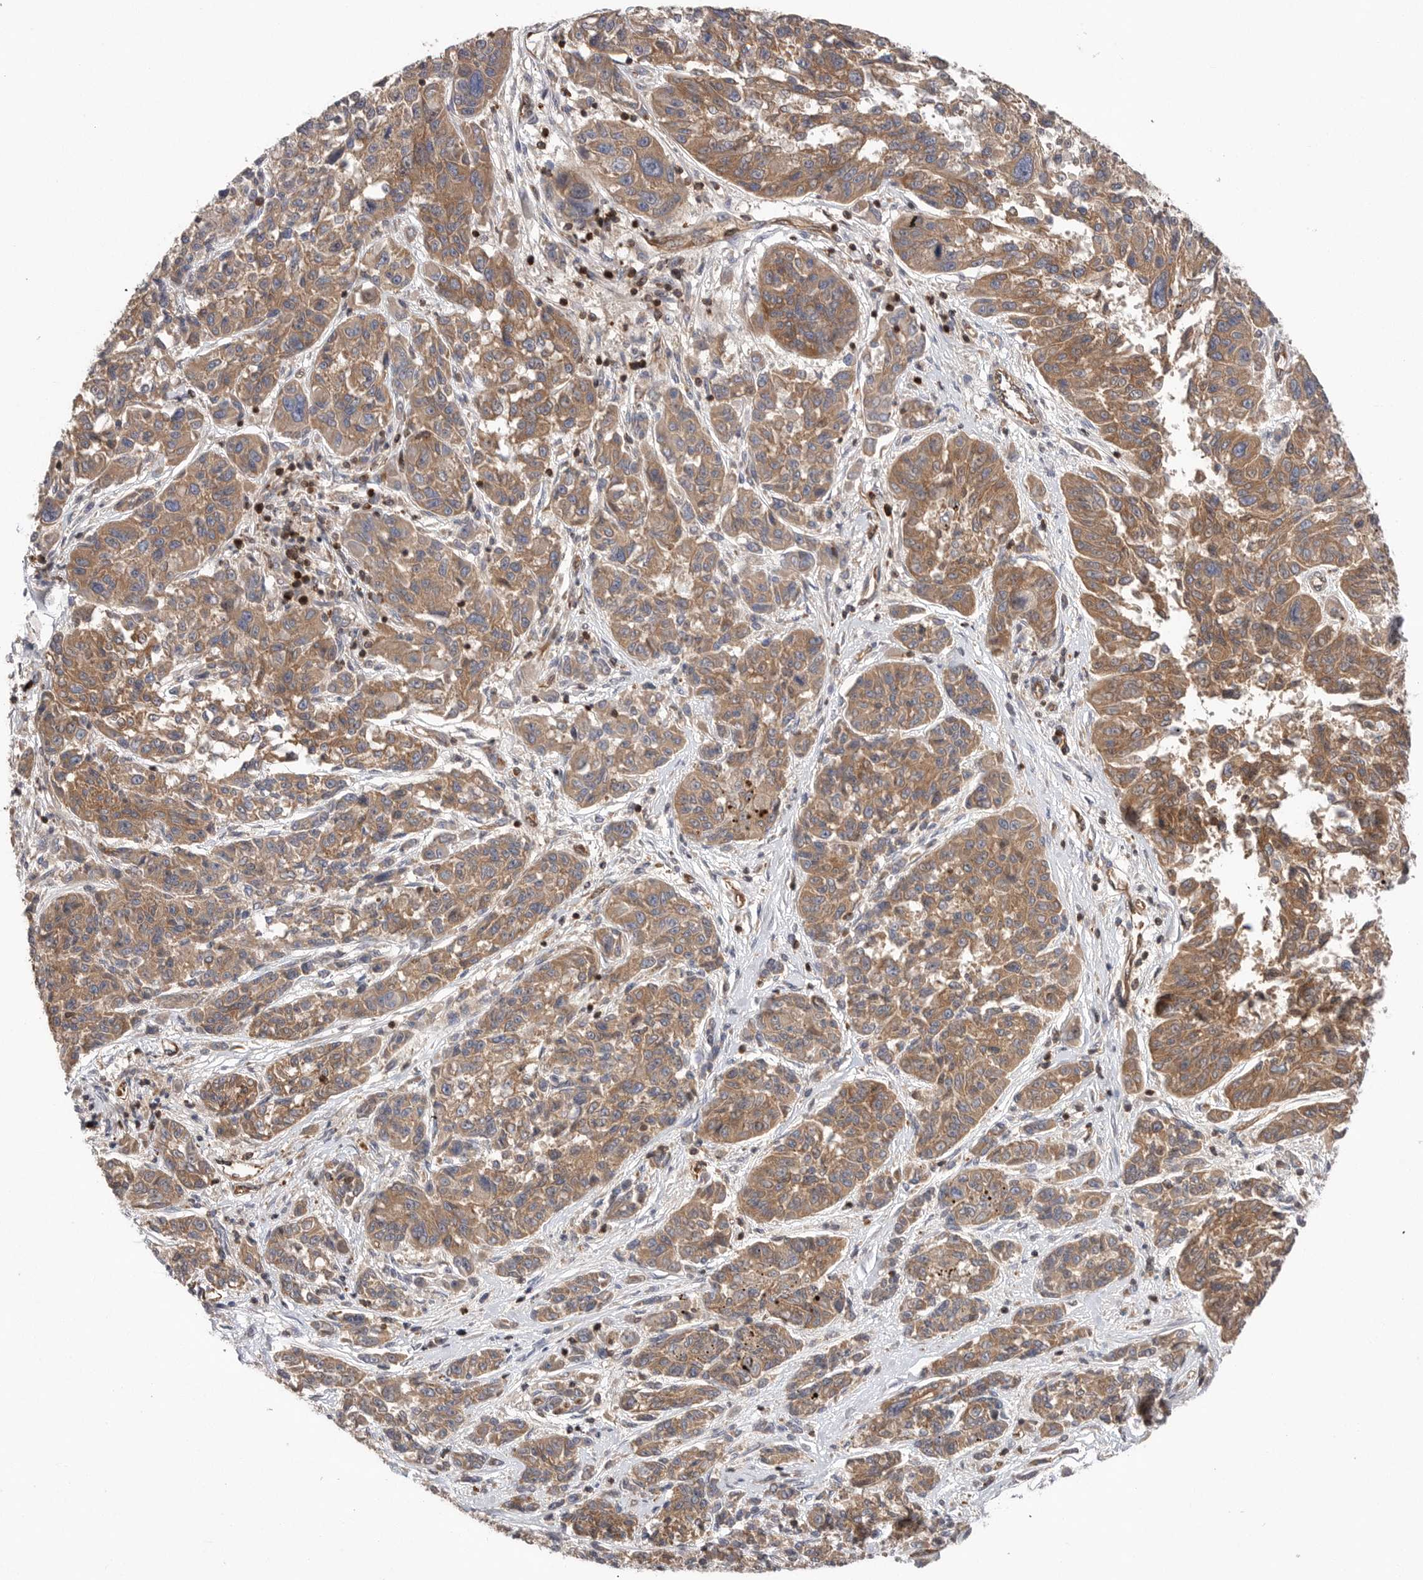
{"staining": {"intensity": "moderate", "quantity": ">75%", "location": "cytoplasmic/membranous"}, "tissue": "melanoma", "cell_type": "Tumor cells", "image_type": "cancer", "snomed": [{"axis": "morphology", "description": "Malignant melanoma, NOS"}, {"axis": "topography", "description": "Skin"}], "caption": "This micrograph demonstrates IHC staining of human melanoma, with medium moderate cytoplasmic/membranous staining in approximately >75% of tumor cells.", "gene": "PRKCH", "patient": {"sex": "male", "age": 53}}